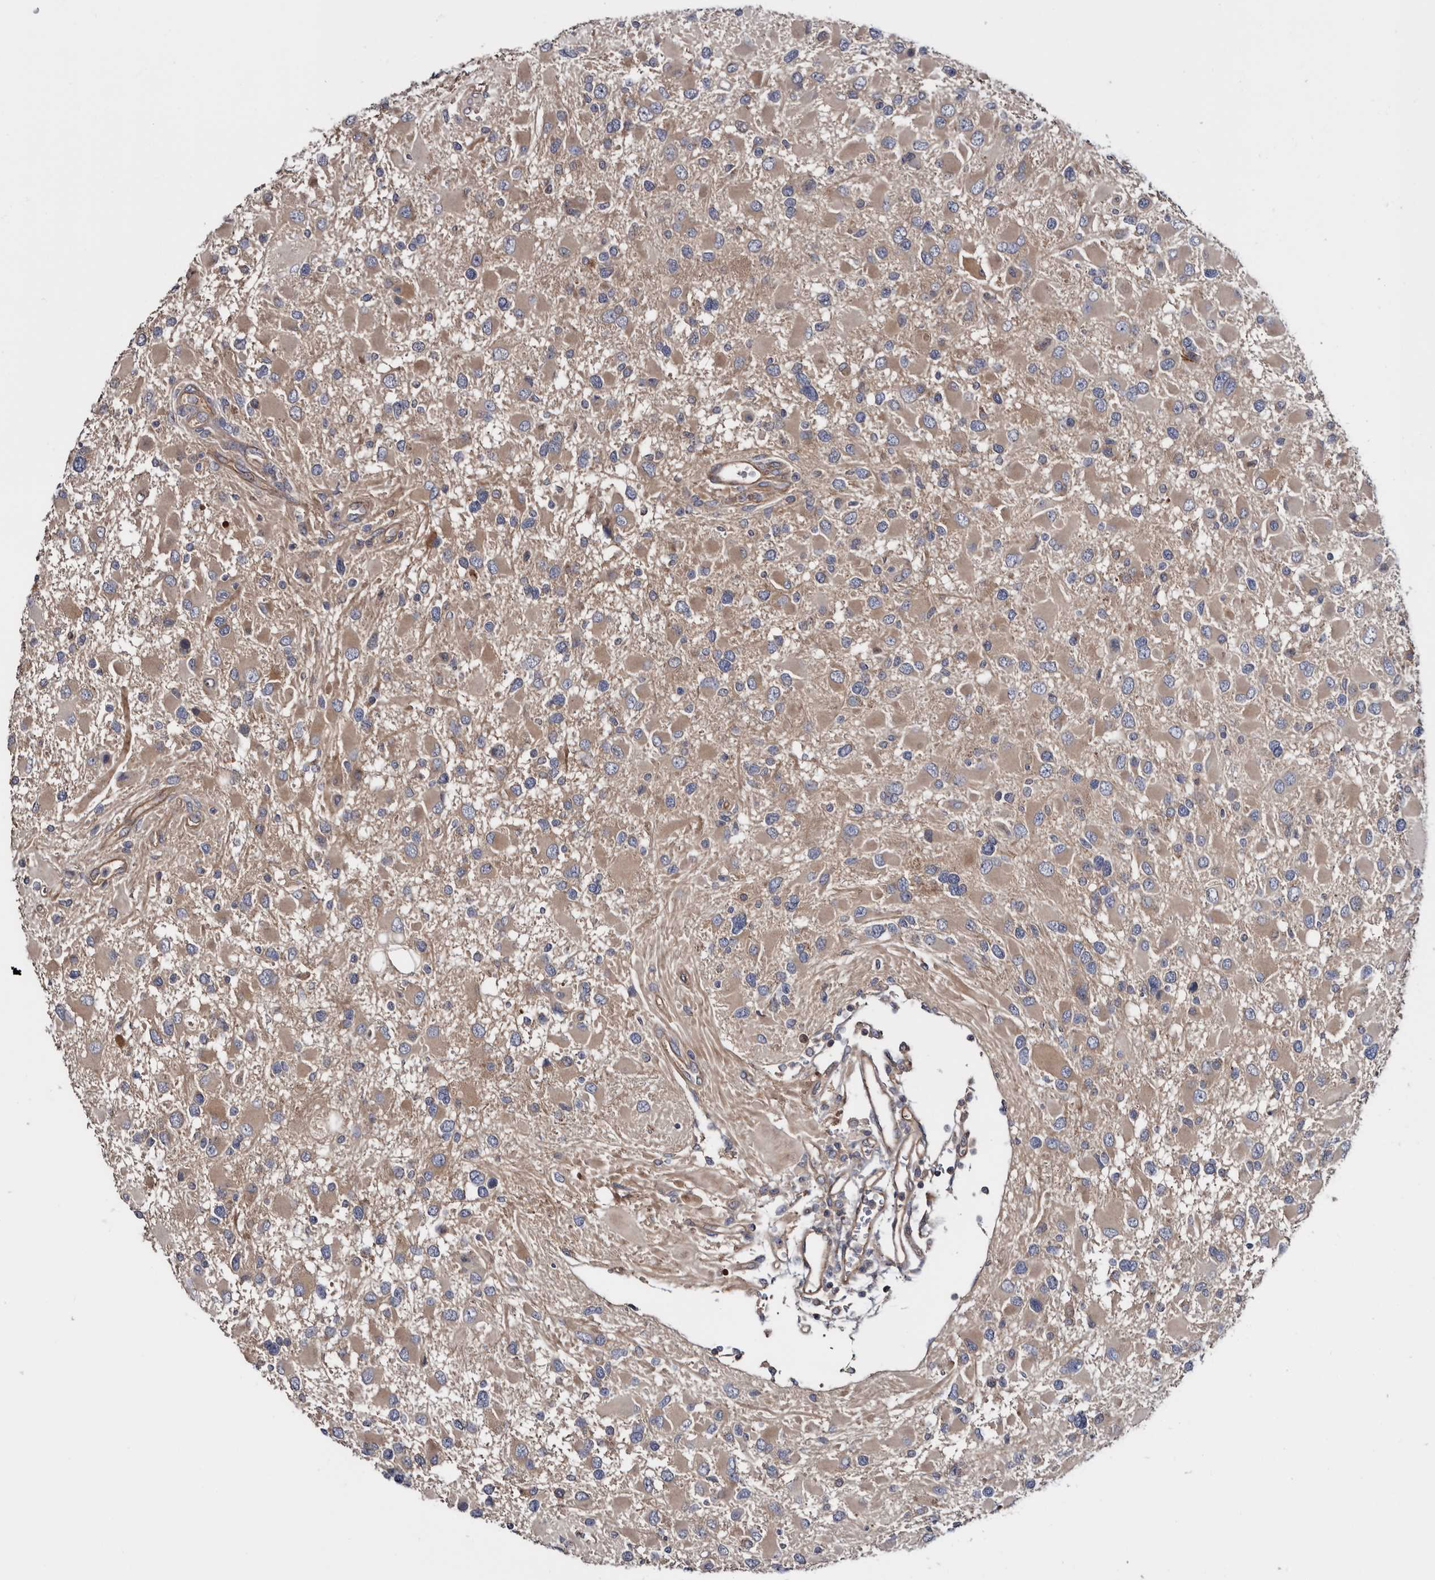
{"staining": {"intensity": "weak", "quantity": ">75%", "location": "cytoplasmic/membranous"}, "tissue": "glioma", "cell_type": "Tumor cells", "image_type": "cancer", "snomed": [{"axis": "morphology", "description": "Glioma, malignant, High grade"}, {"axis": "topography", "description": "Brain"}], "caption": "An immunohistochemistry micrograph of neoplastic tissue is shown. Protein staining in brown shows weak cytoplasmic/membranous positivity in malignant glioma (high-grade) within tumor cells. The protein of interest is shown in brown color, while the nuclei are stained blue.", "gene": "TSPAN17", "patient": {"sex": "male", "age": 53}}